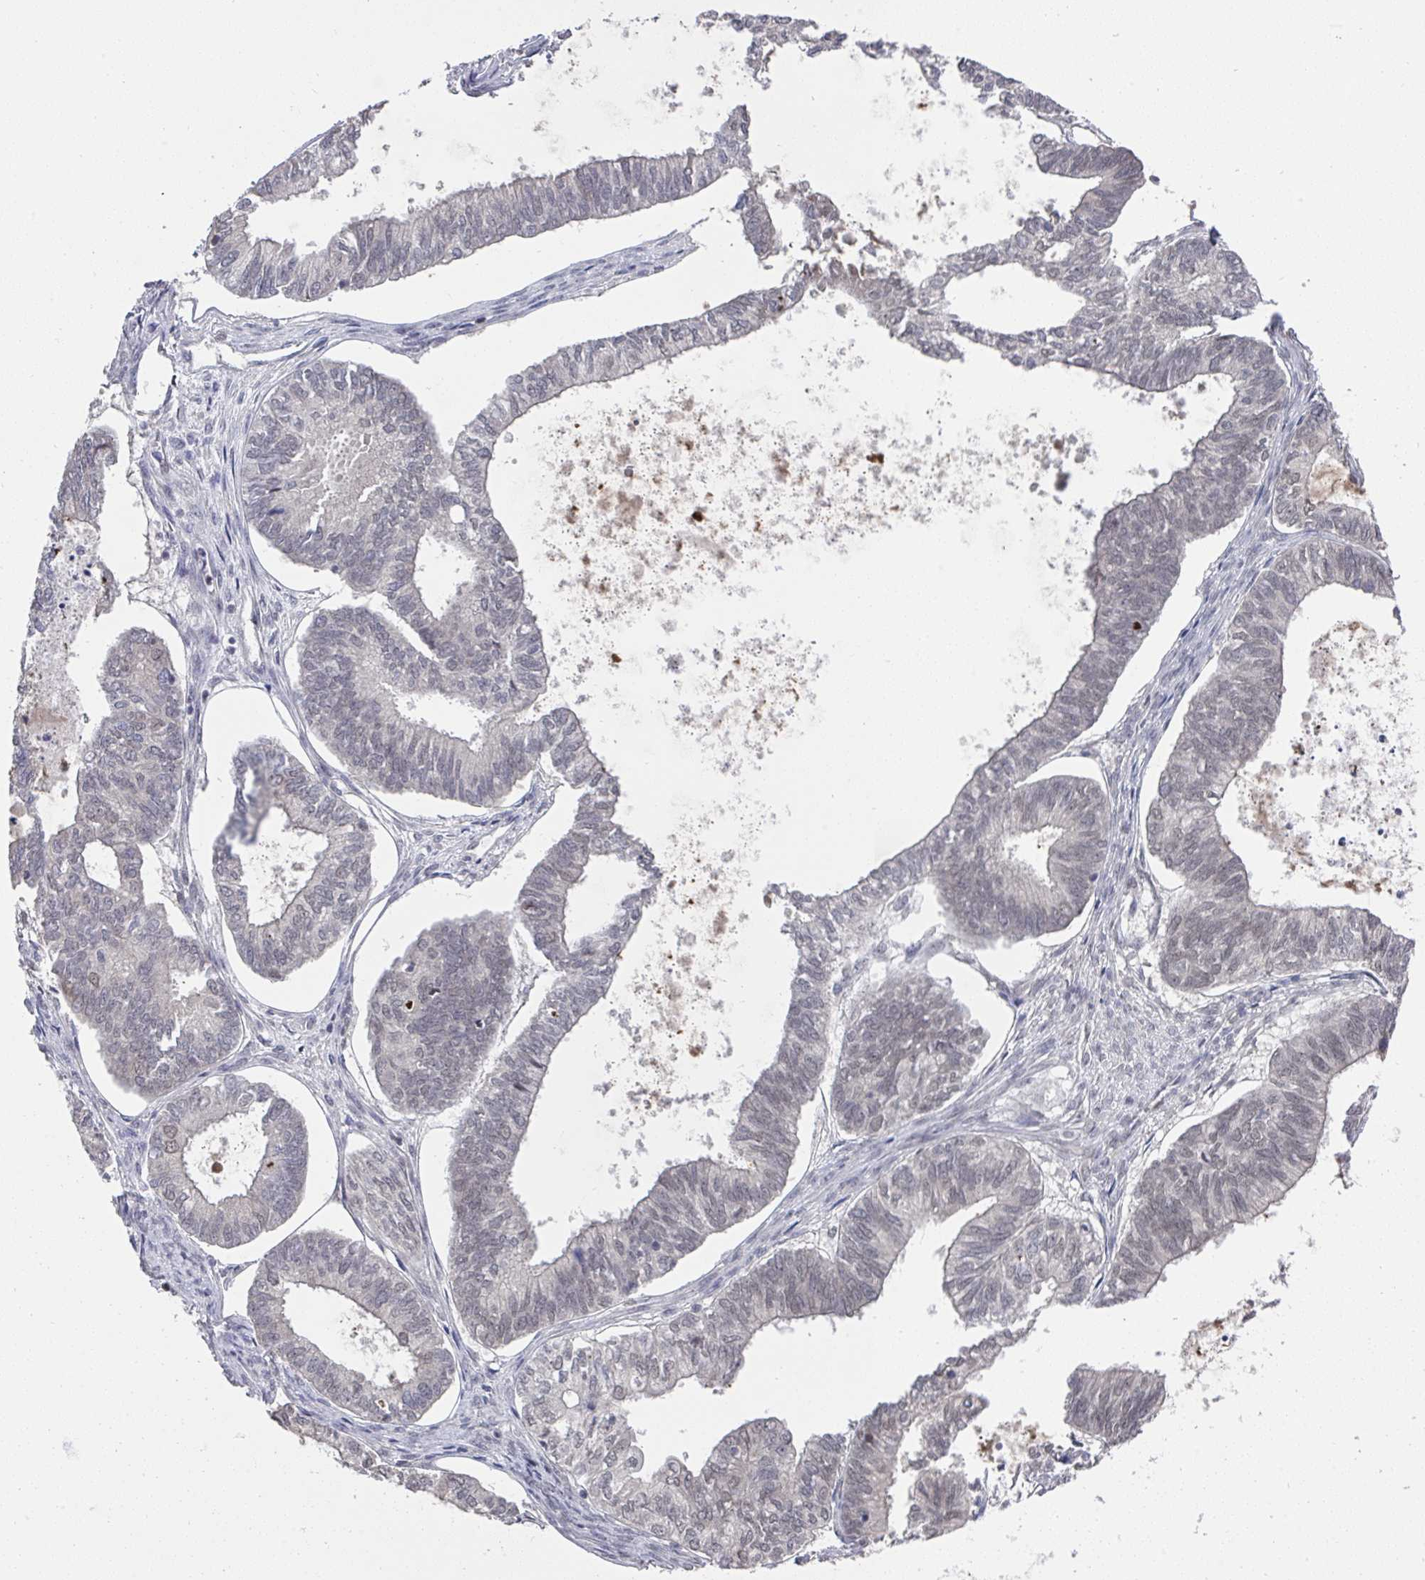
{"staining": {"intensity": "moderate", "quantity": "25%-75%", "location": "nuclear"}, "tissue": "ovarian cancer", "cell_type": "Tumor cells", "image_type": "cancer", "snomed": [{"axis": "morphology", "description": "Carcinoma, endometroid"}, {"axis": "topography", "description": "Ovary"}], "caption": "Immunohistochemistry (IHC) of human ovarian cancer displays medium levels of moderate nuclear positivity in approximately 25%-75% of tumor cells.", "gene": "JMJD1C", "patient": {"sex": "female", "age": 64}}